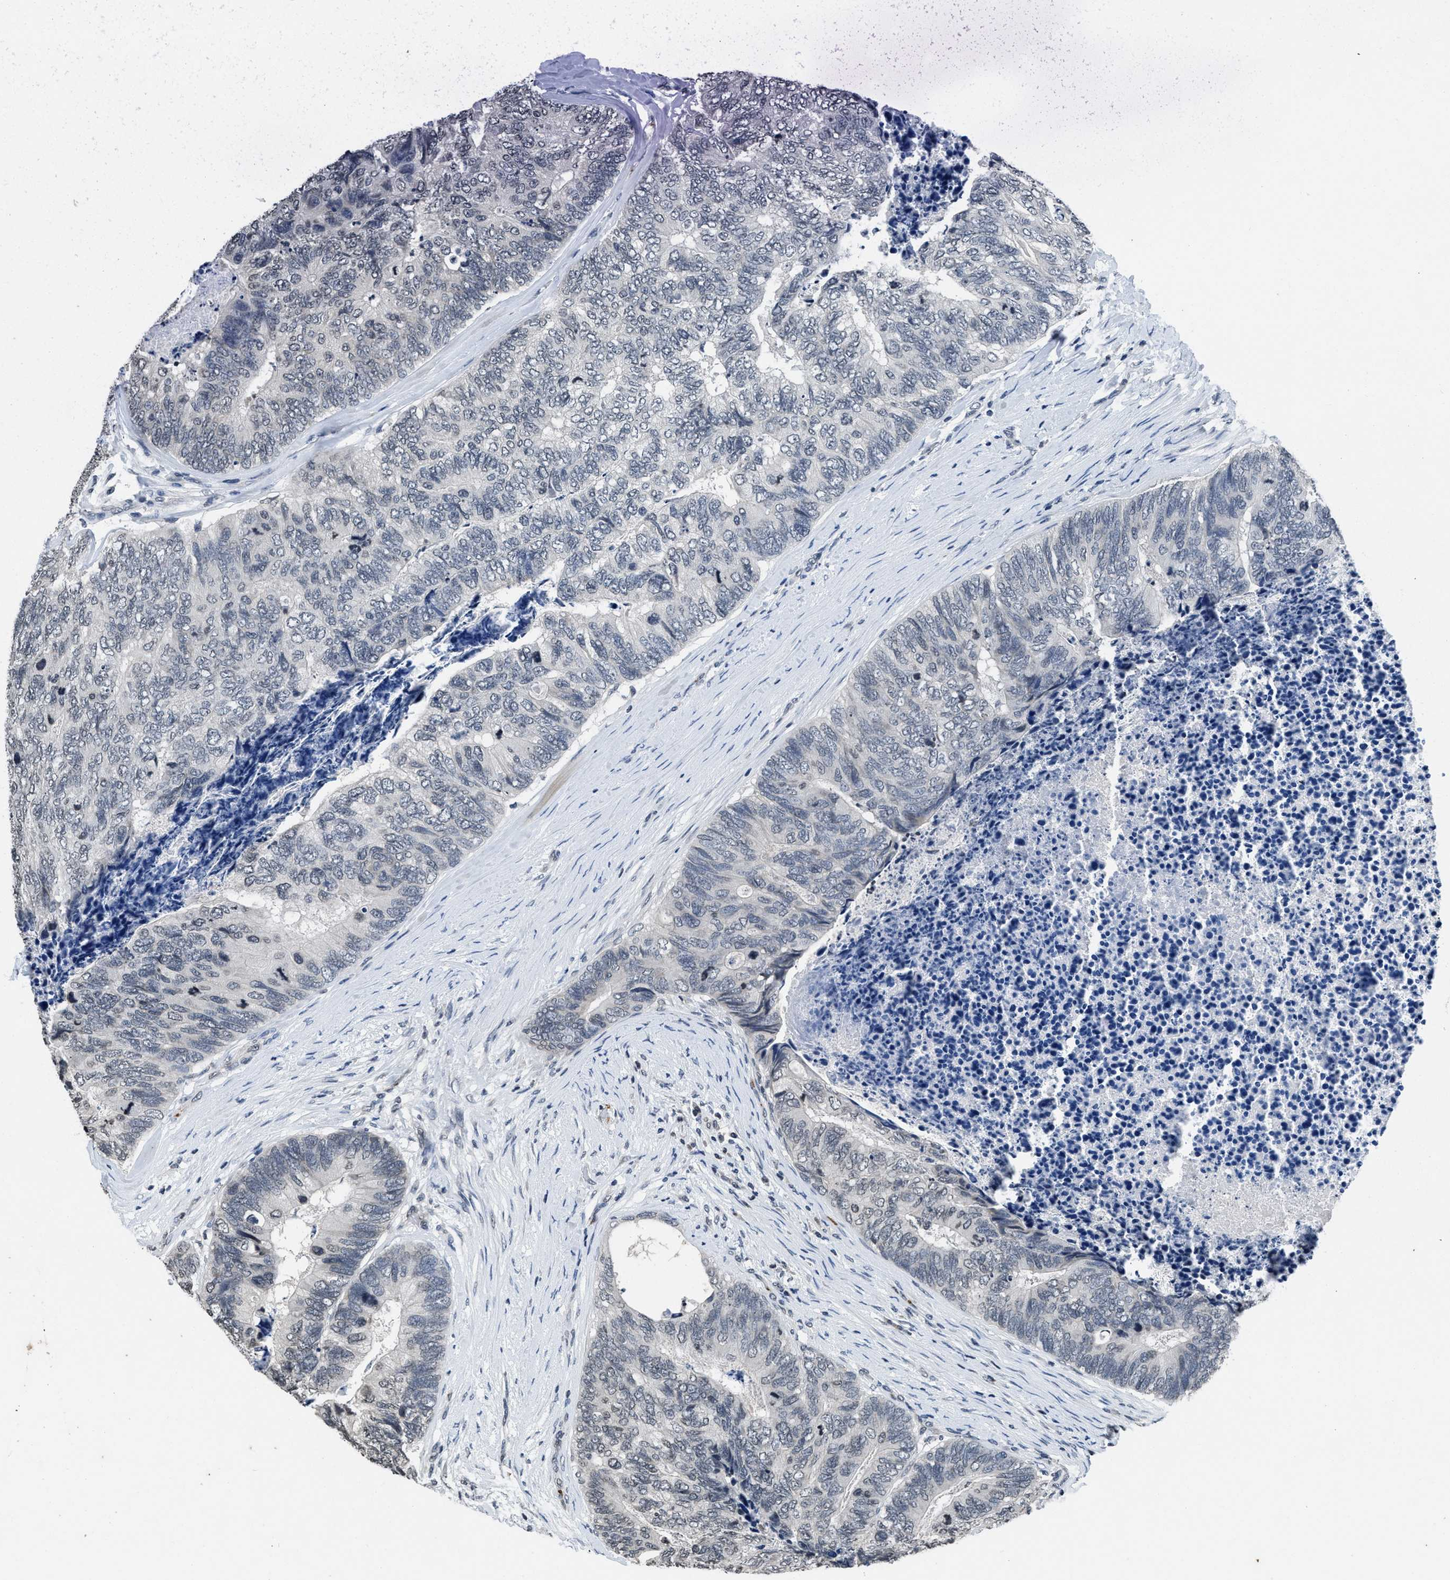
{"staining": {"intensity": "negative", "quantity": "none", "location": "none"}, "tissue": "colorectal cancer", "cell_type": "Tumor cells", "image_type": "cancer", "snomed": [{"axis": "morphology", "description": "Adenocarcinoma, NOS"}, {"axis": "topography", "description": "Colon"}], "caption": "This is an IHC photomicrograph of colorectal cancer (adenocarcinoma). There is no staining in tumor cells.", "gene": "ITGA2B", "patient": {"sex": "female", "age": 67}}